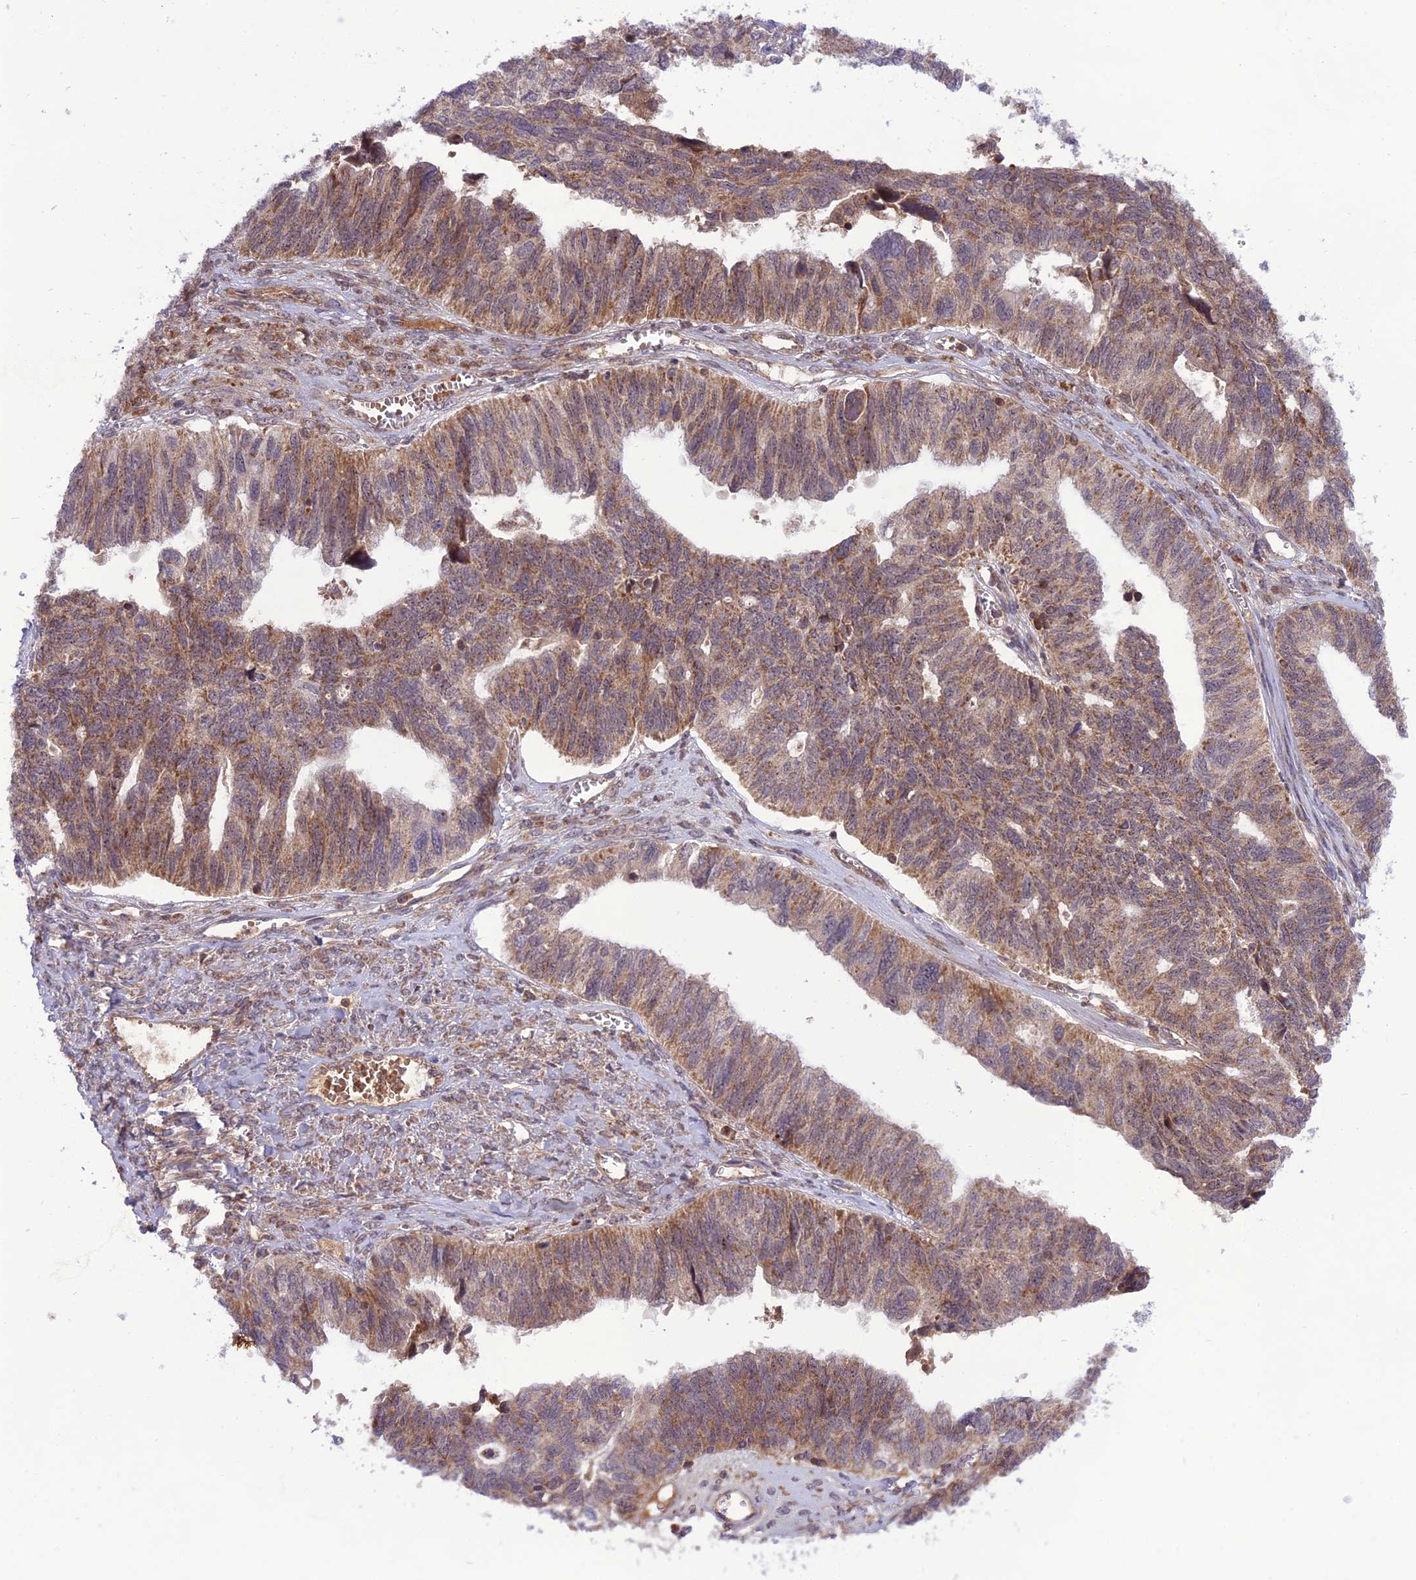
{"staining": {"intensity": "moderate", "quantity": ">75%", "location": "cytoplasmic/membranous"}, "tissue": "ovarian cancer", "cell_type": "Tumor cells", "image_type": "cancer", "snomed": [{"axis": "morphology", "description": "Cystadenocarcinoma, serous, NOS"}, {"axis": "topography", "description": "Ovary"}], "caption": "Ovarian cancer (serous cystadenocarcinoma) tissue reveals moderate cytoplasmic/membranous expression in approximately >75% of tumor cells Nuclei are stained in blue.", "gene": "NDUFC1", "patient": {"sex": "female", "age": 79}}